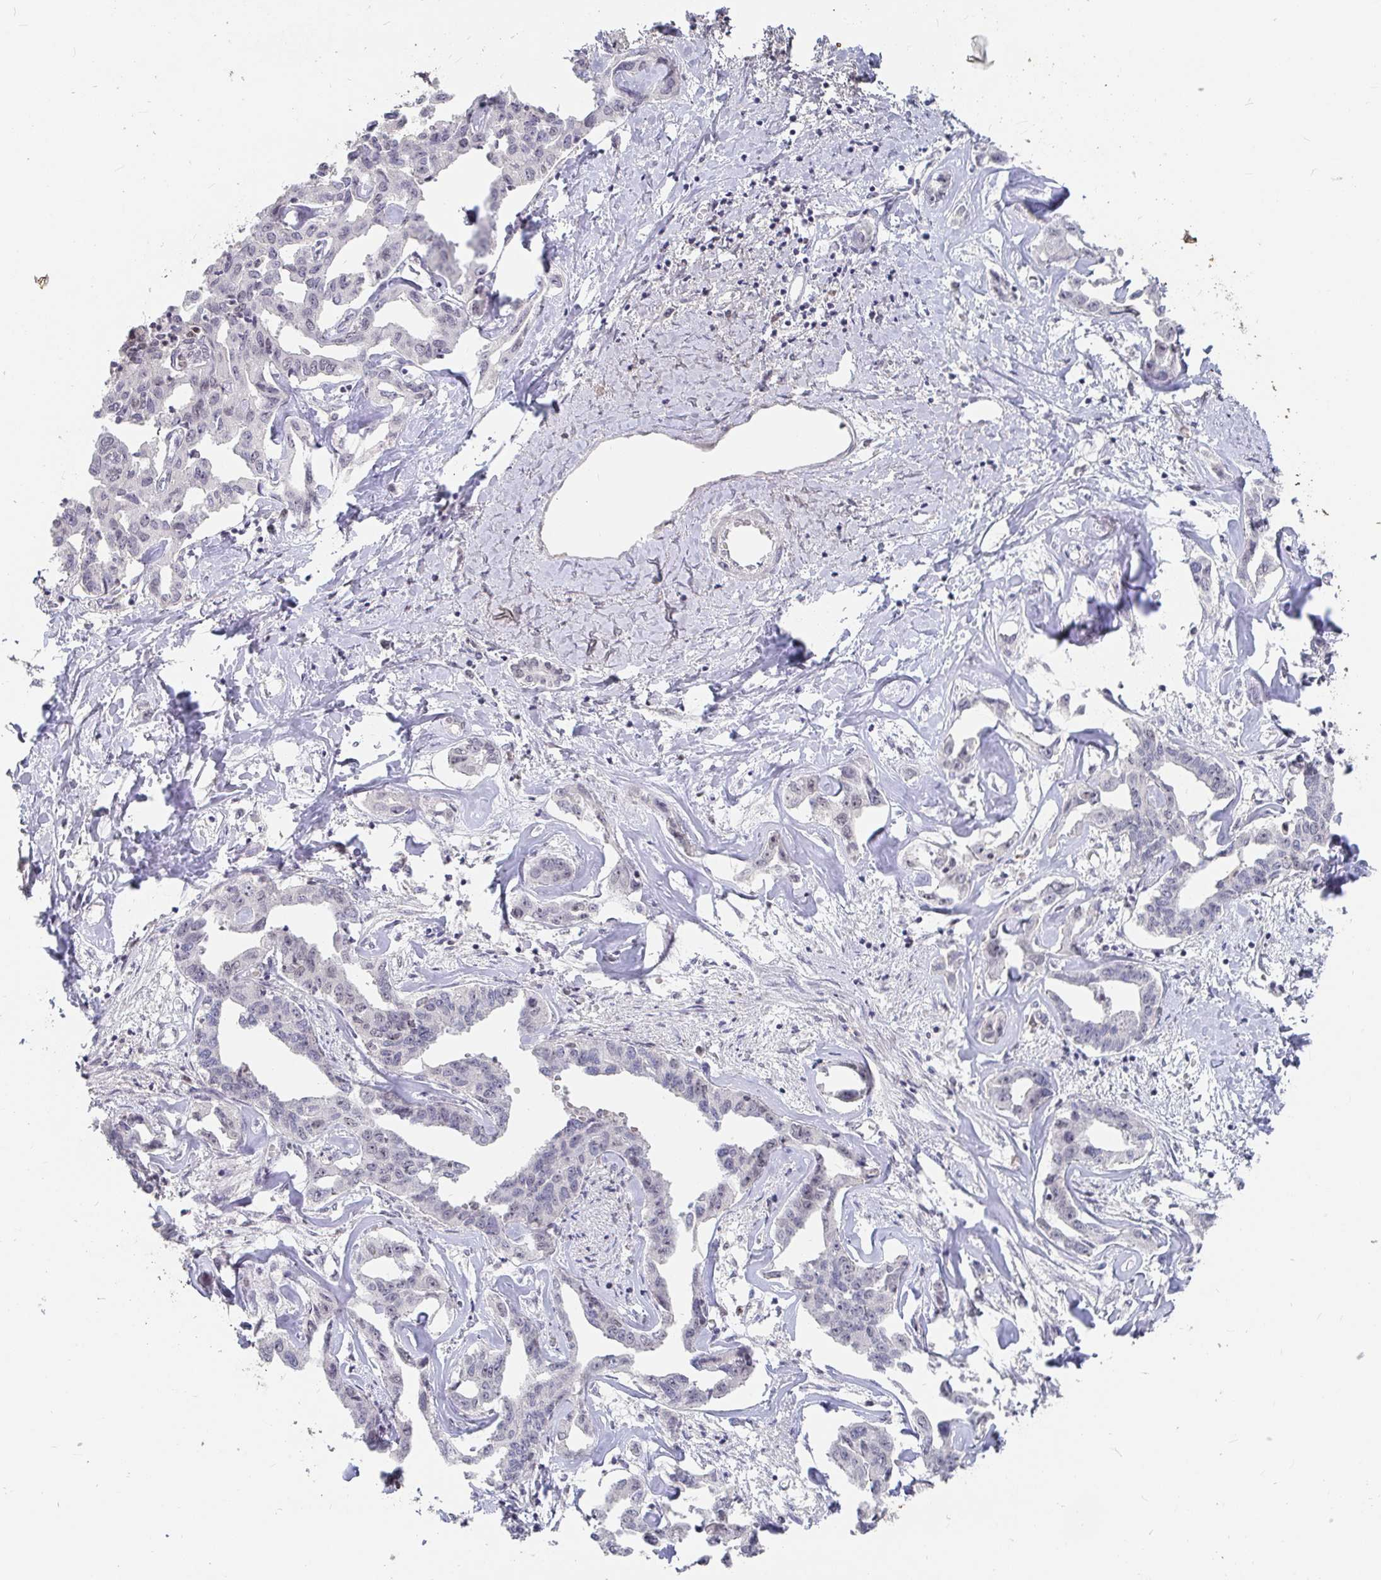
{"staining": {"intensity": "negative", "quantity": "none", "location": "none"}, "tissue": "liver cancer", "cell_type": "Tumor cells", "image_type": "cancer", "snomed": [{"axis": "morphology", "description": "Cholangiocarcinoma"}, {"axis": "topography", "description": "Liver"}], "caption": "The micrograph shows no significant positivity in tumor cells of liver cholangiocarcinoma.", "gene": "RCOR1", "patient": {"sex": "male", "age": 59}}